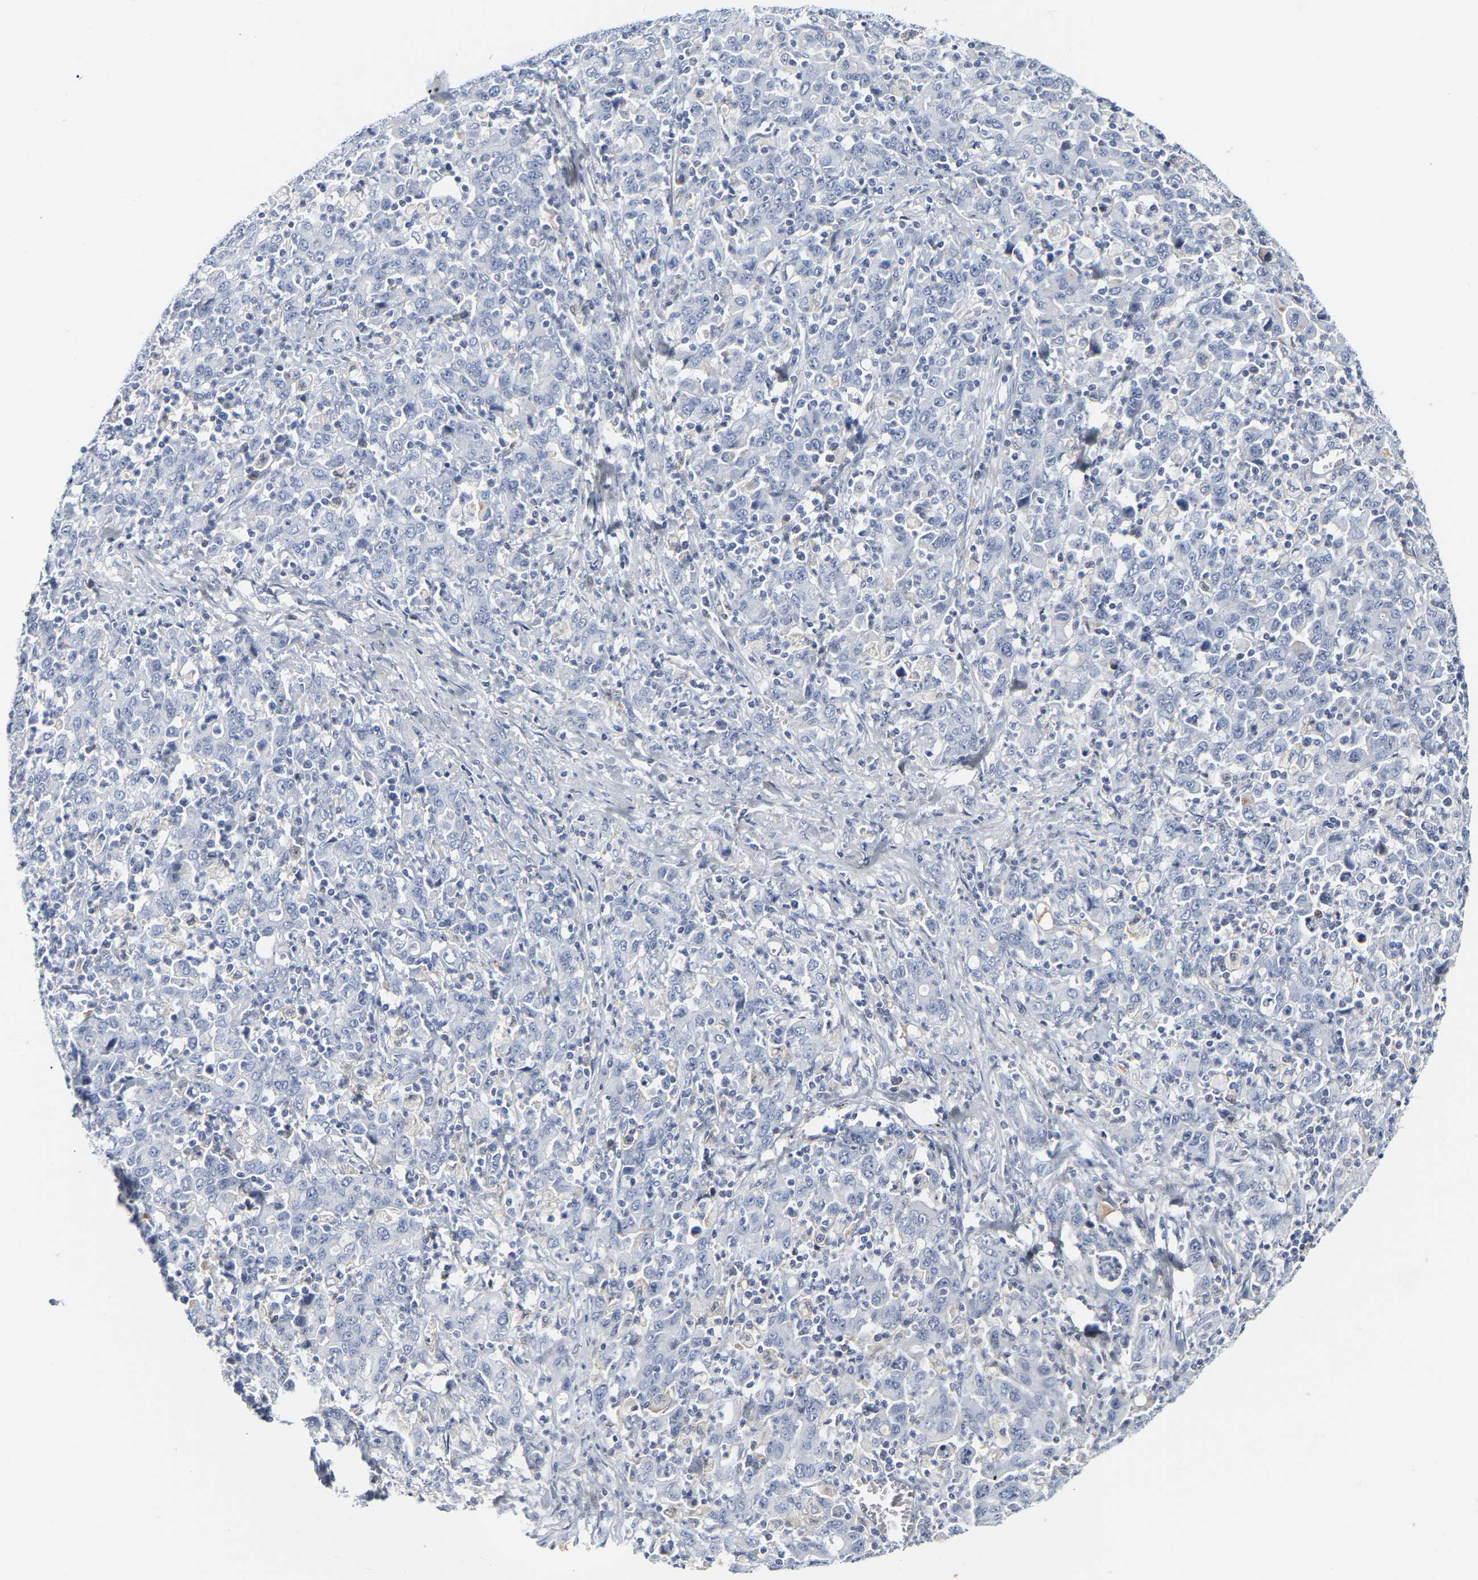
{"staining": {"intensity": "negative", "quantity": "none", "location": "none"}, "tissue": "stomach cancer", "cell_type": "Tumor cells", "image_type": "cancer", "snomed": [{"axis": "morphology", "description": "Adenocarcinoma, NOS"}, {"axis": "topography", "description": "Stomach, upper"}], "caption": "This is a histopathology image of immunohistochemistry (IHC) staining of adenocarcinoma (stomach), which shows no positivity in tumor cells.", "gene": "GNAS", "patient": {"sex": "male", "age": 69}}